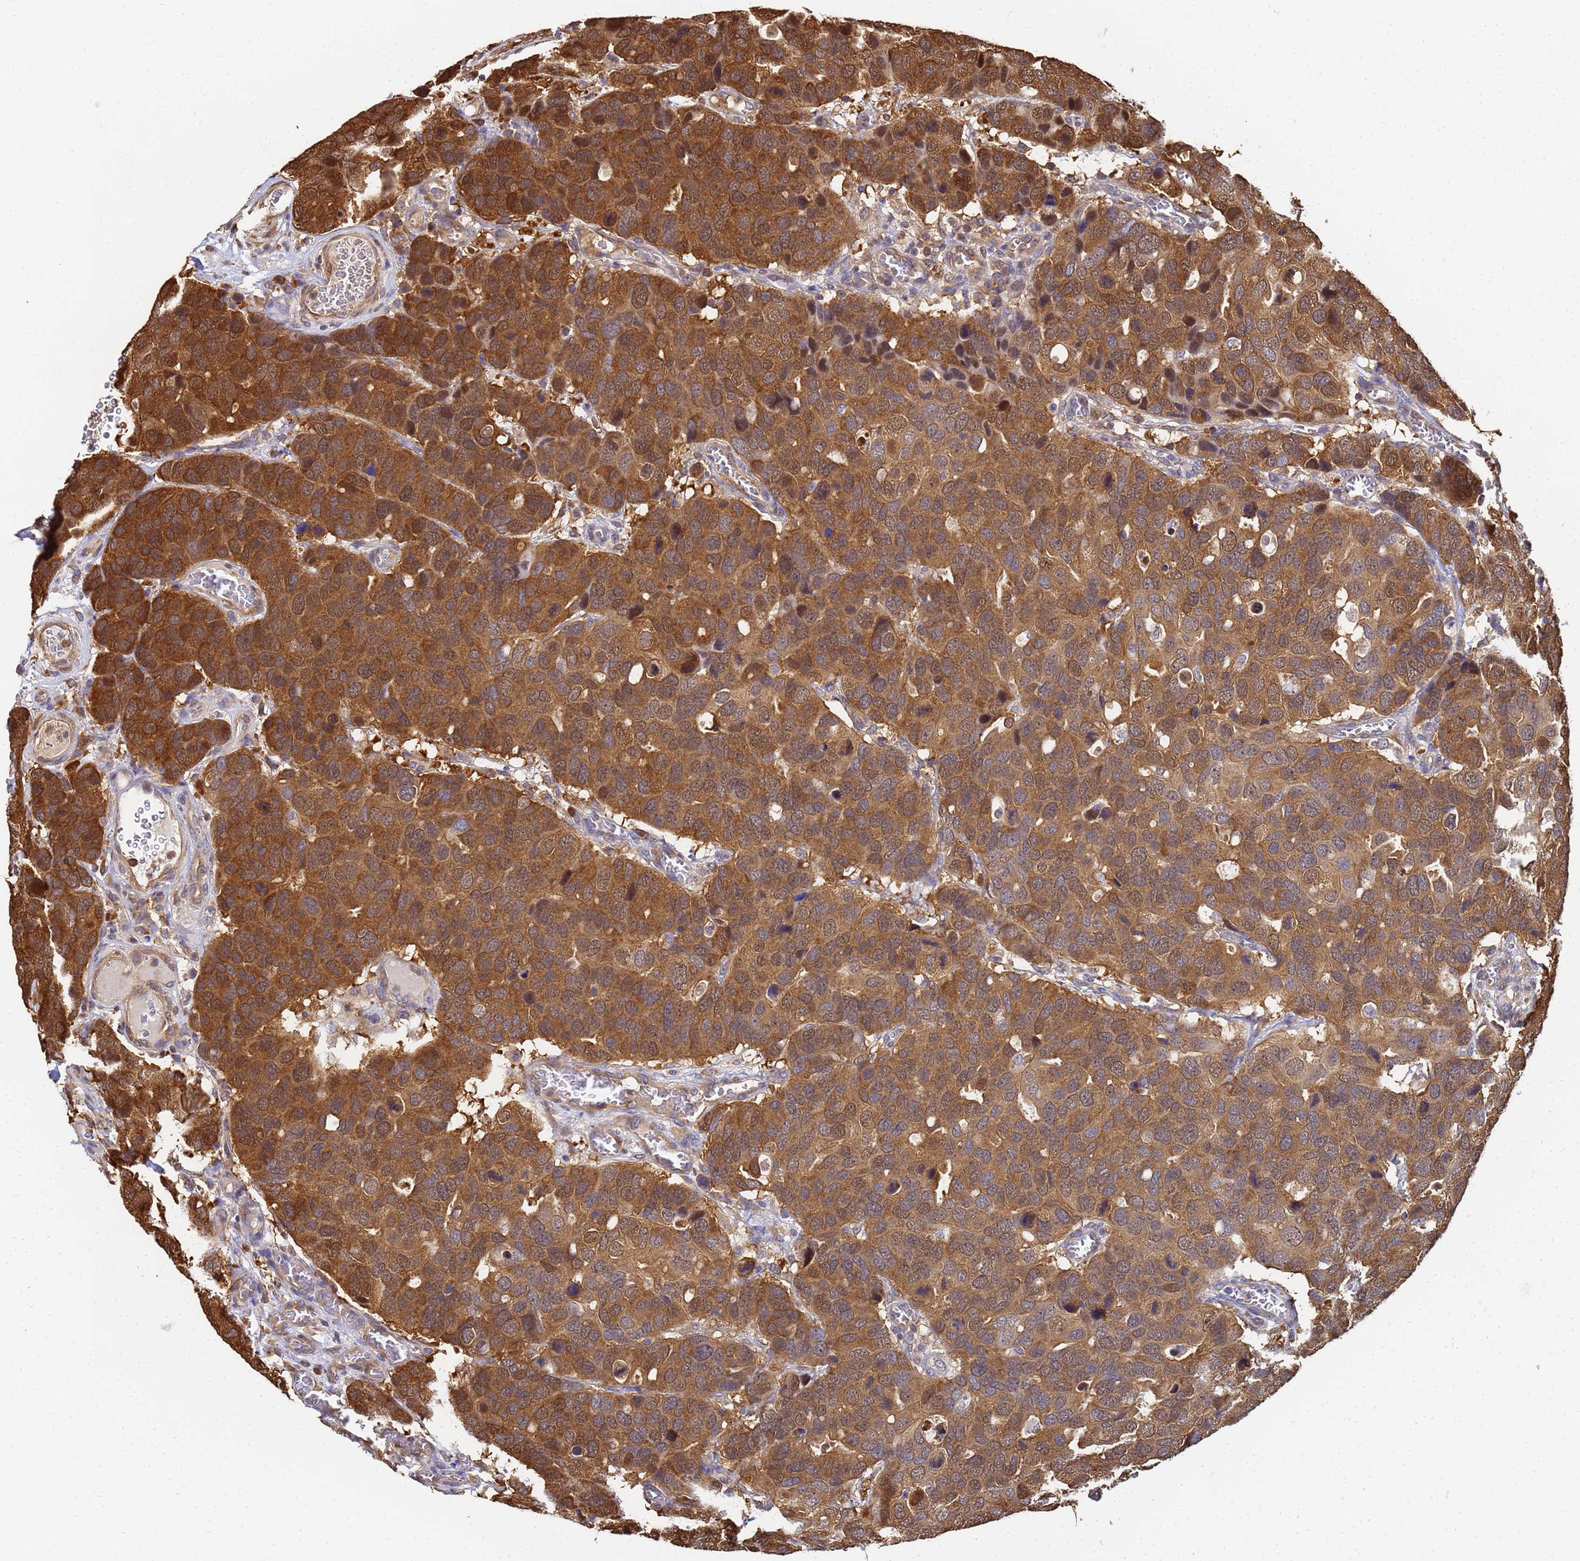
{"staining": {"intensity": "moderate", "quantity": ">75%", "location": "cytoplasmic/membranous"}, "tissue": "breast cancer", "cell_type": "Tumor cells", "image_type": "cancer", "snomed": [{"axis": "morphology", "description": "Duct carcinoma"}, {"axis": "topography", "description": "Breast"}], "caption": "Protein expression by immunohistochemistry exhibits moderate cytoplasmic/membranous positivity in approximately >75% of tumor cells in breast infiltrating ductal carcinoma.", "gene": "NME1-NME2", "patient": {"sex": "female", "age": 83}}